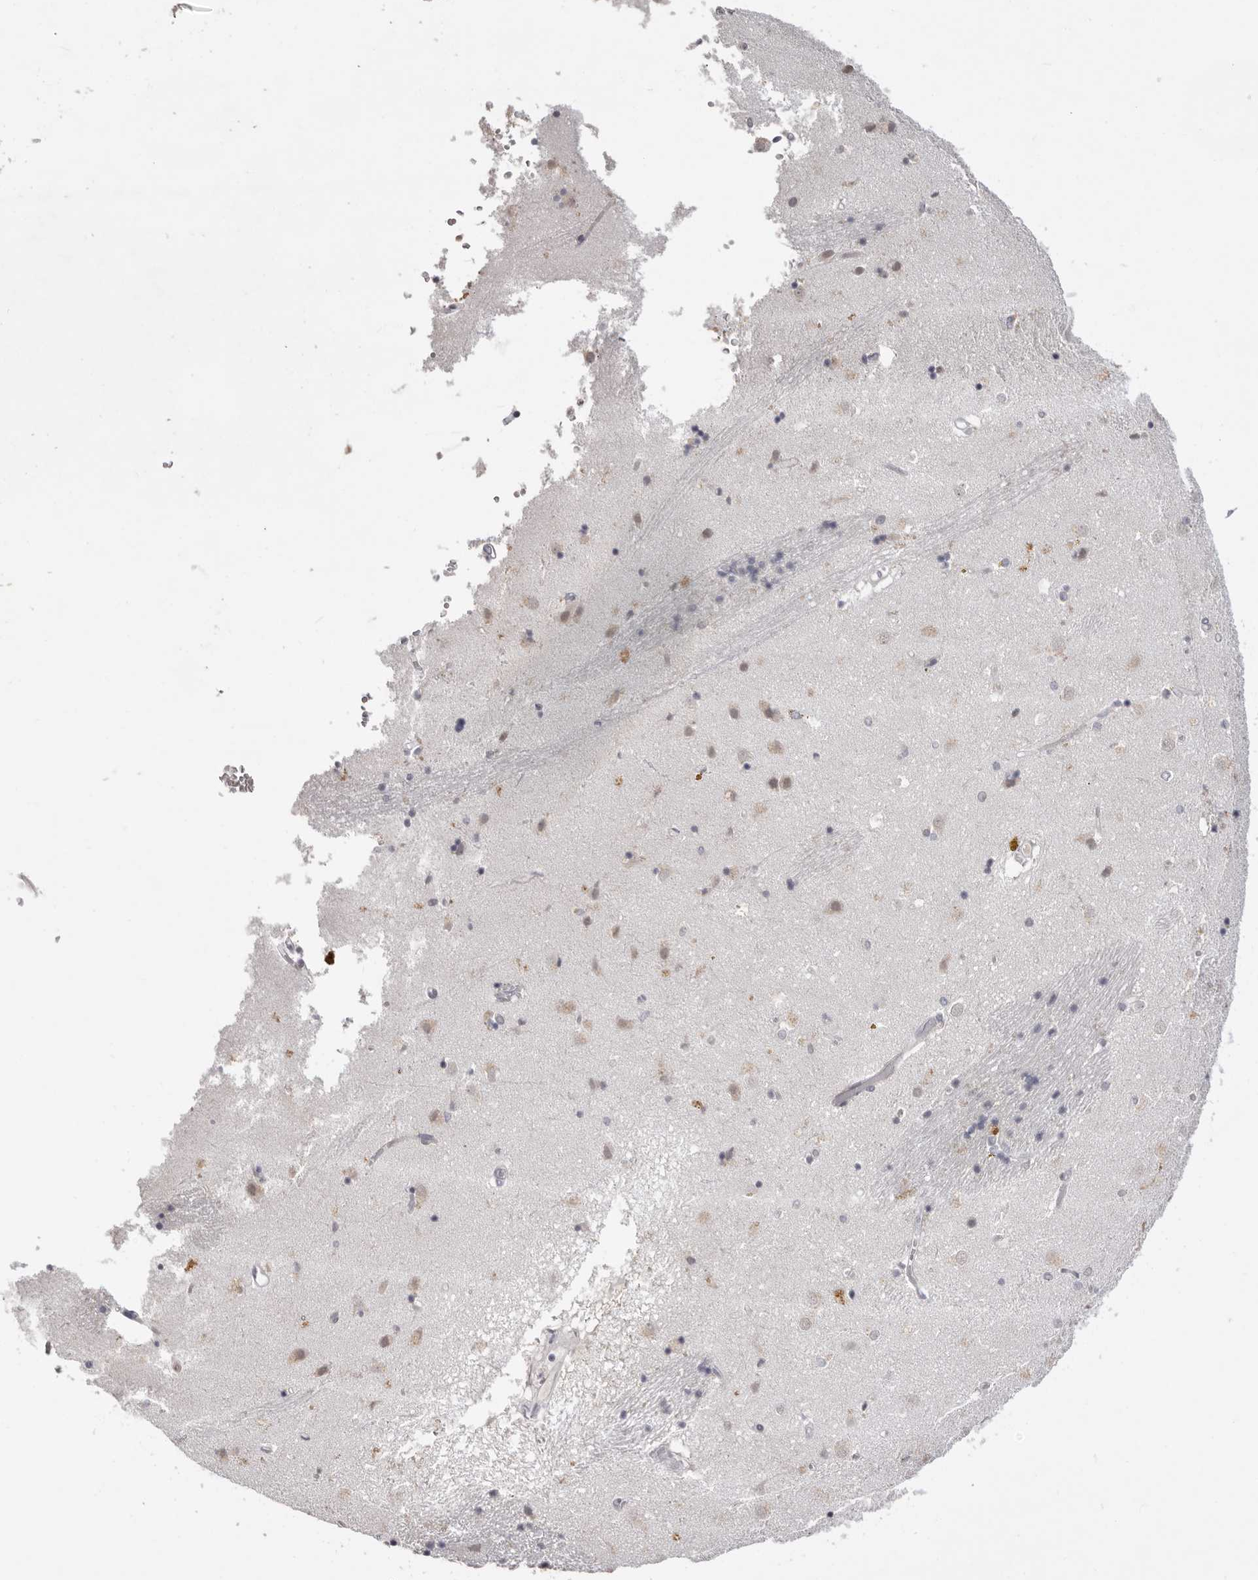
{"staining": {"intensity": "negative", "quantity": "none", "location": "none"}, "tissue": "caudate", "cell_type": "Glial cells", "image_type": "normal", "snomed": [{"axis": "morphology", "description": "Normal tissue, NOS"}, {"axis": "topography", "description": "Lateral ventricle wall"}], "caption": "IHC photomicrograph of benign caudate: caudate stained with DAB displays no significant protein expression in glial cells. (Brightfield microscopy of DAB (3,3'-diaminobenzidine) immunohistochemistry (IHC) at high magnification).", "gene": "PCDHB6", "patient": {"sex": "male", "age": 70}}